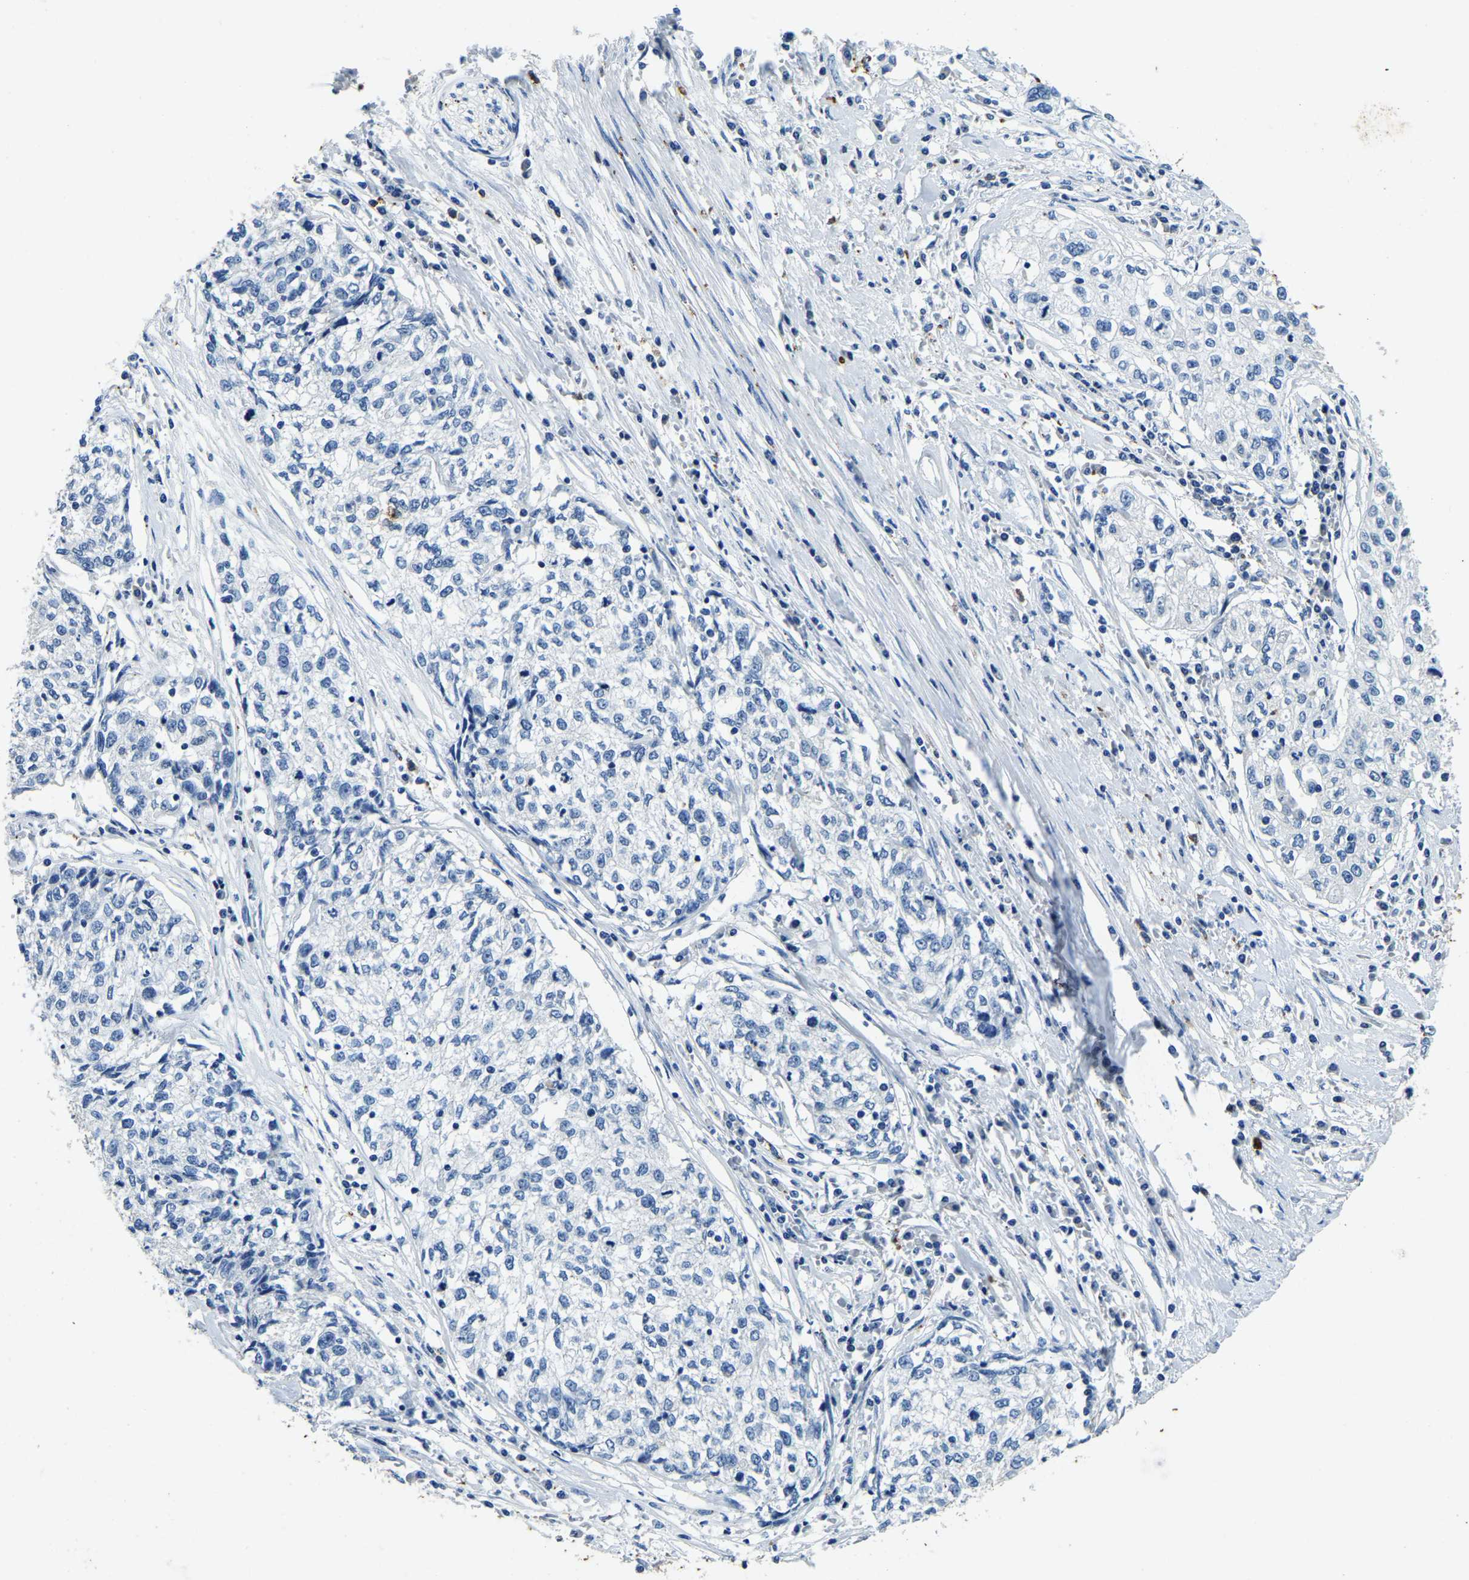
{"staining": {"intensity": "negative", "quantity": "none", "location": "none"}, "tissue": "cervical cancer", "cell_type": "Tumor cells", "image_type": "cancer", "snomed": [{"axis": "morphology", "description": "Squamous cell carcinoma, NOS"}, {"axis": "topography", "description": "Cervix"}], "caption": "A high-resolution photomicrograph shows immunohistochemistry (IHC) staining of cervical cancer, which displays no significant positivity in tumor cells.", "gene": "UBN2", "patient": {"sex": "female", "age": 57}}